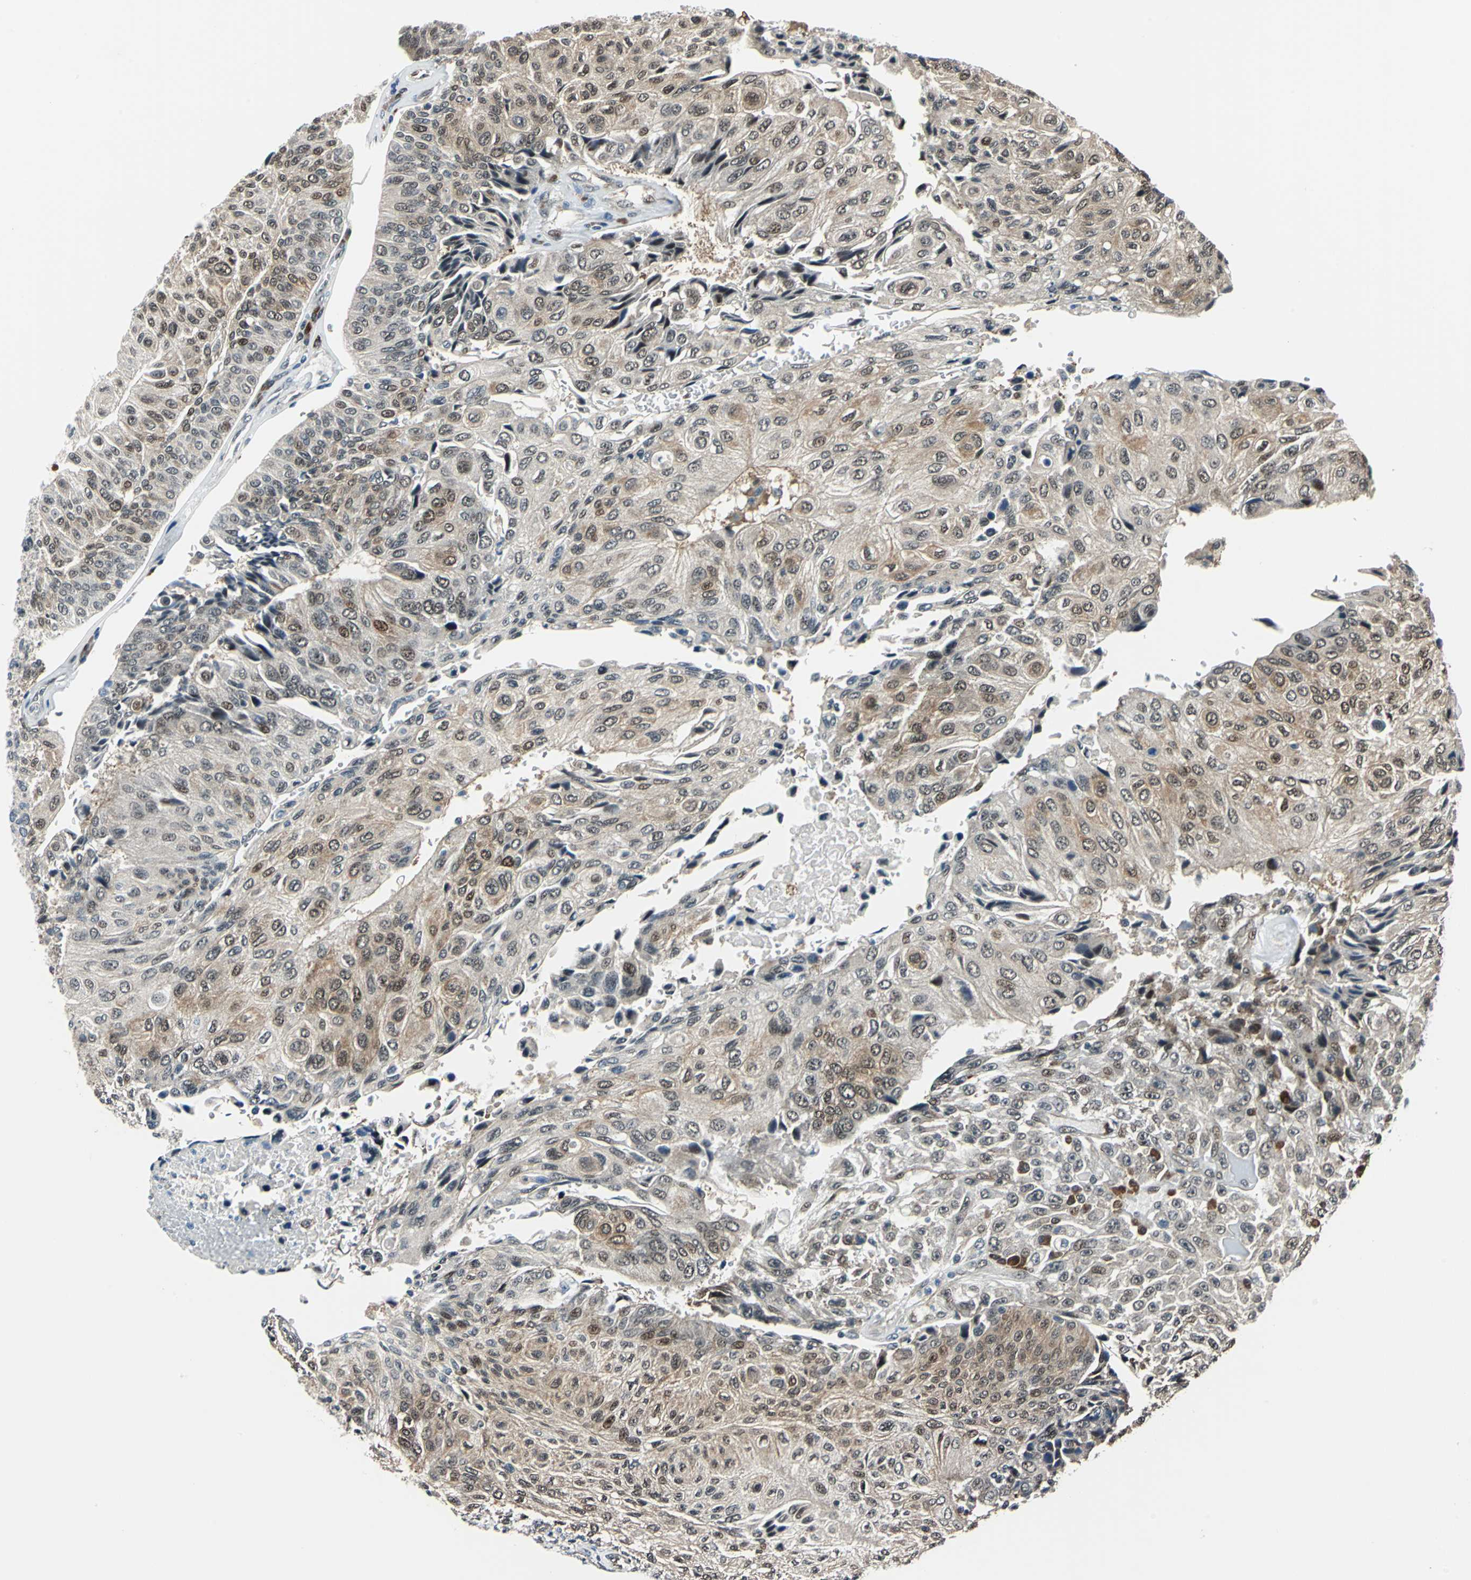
{"staining": {"intensity": "moderate", "quantity": ">75%", "location": "cytoplasmic/membranous,nuclear"}, "tissue": "urothelial cancer", "cell_type": "Tumor cells", "image_type": "cancer", "snomed": [{"axis": "morphology", "description": "Urothelial carcinoma, High grade"}, {"axis": "topography", "description": "Urinary bladder"}], "caption": "The histopathology image shows a brown stain indicating the presence of a protein in the cytoplasmic/membranous and nuclear of tumor cells in urothelial cancer.", "gene": "POLR3K", "patient": {"sex": "male", "age": 66}}